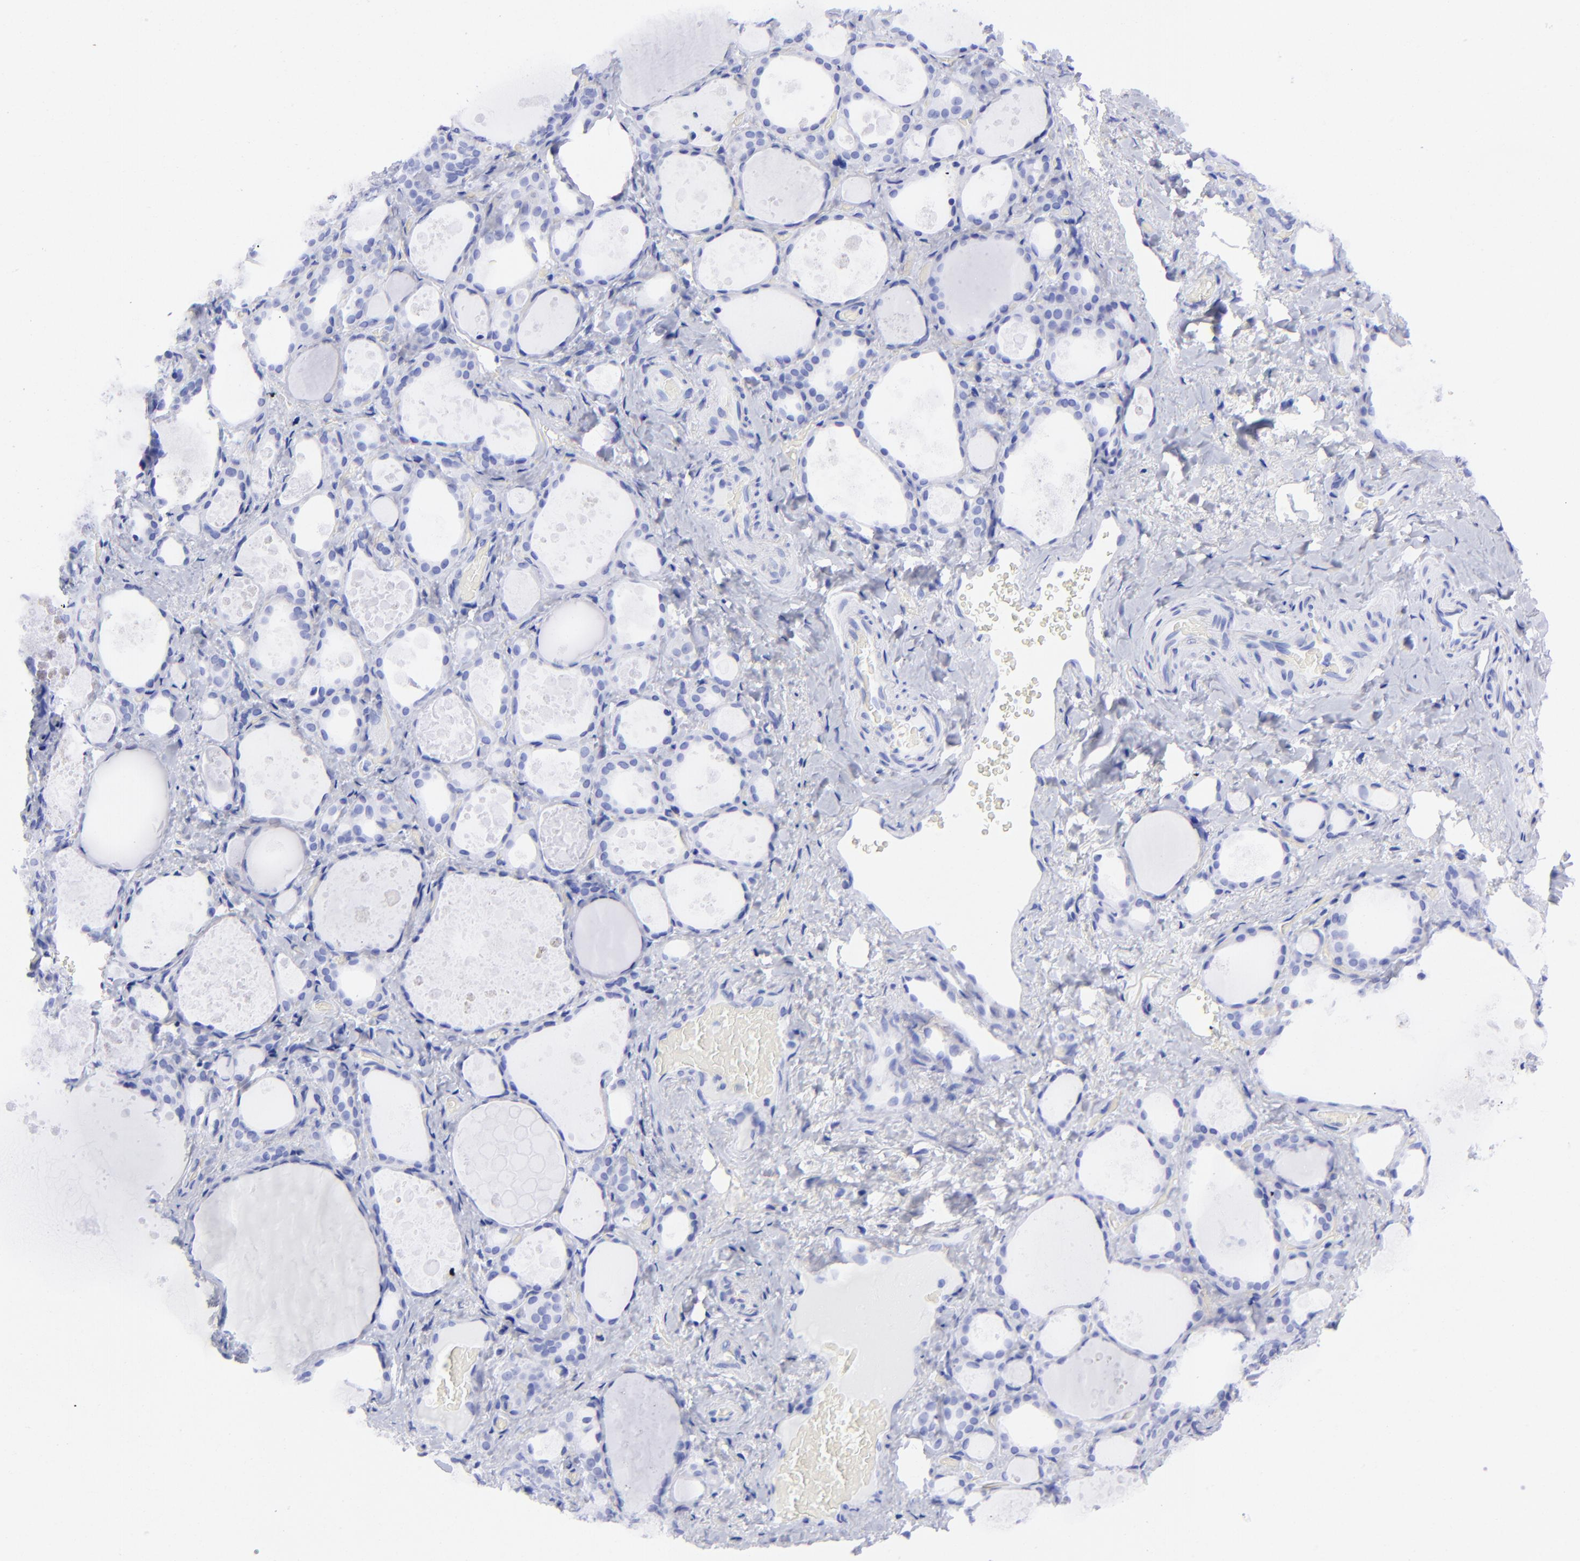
{"staining": {"intensity": "negative", "quantity": "none", "location": "none"}, "tissue": "thyroid gland", "cell_type": "Glandular cells", "image_type": "normal", "snomed": [{"axis": "morphology", "description": "Normal tissue, NOS"}, {"axis": "topography", "description": "Thyroid gland"}], "caption": "An image of human thyroid gland is negative for staining in glandular cells.", "gene": "DNMT1", "patient": {"sex": "female", "age": 75}}